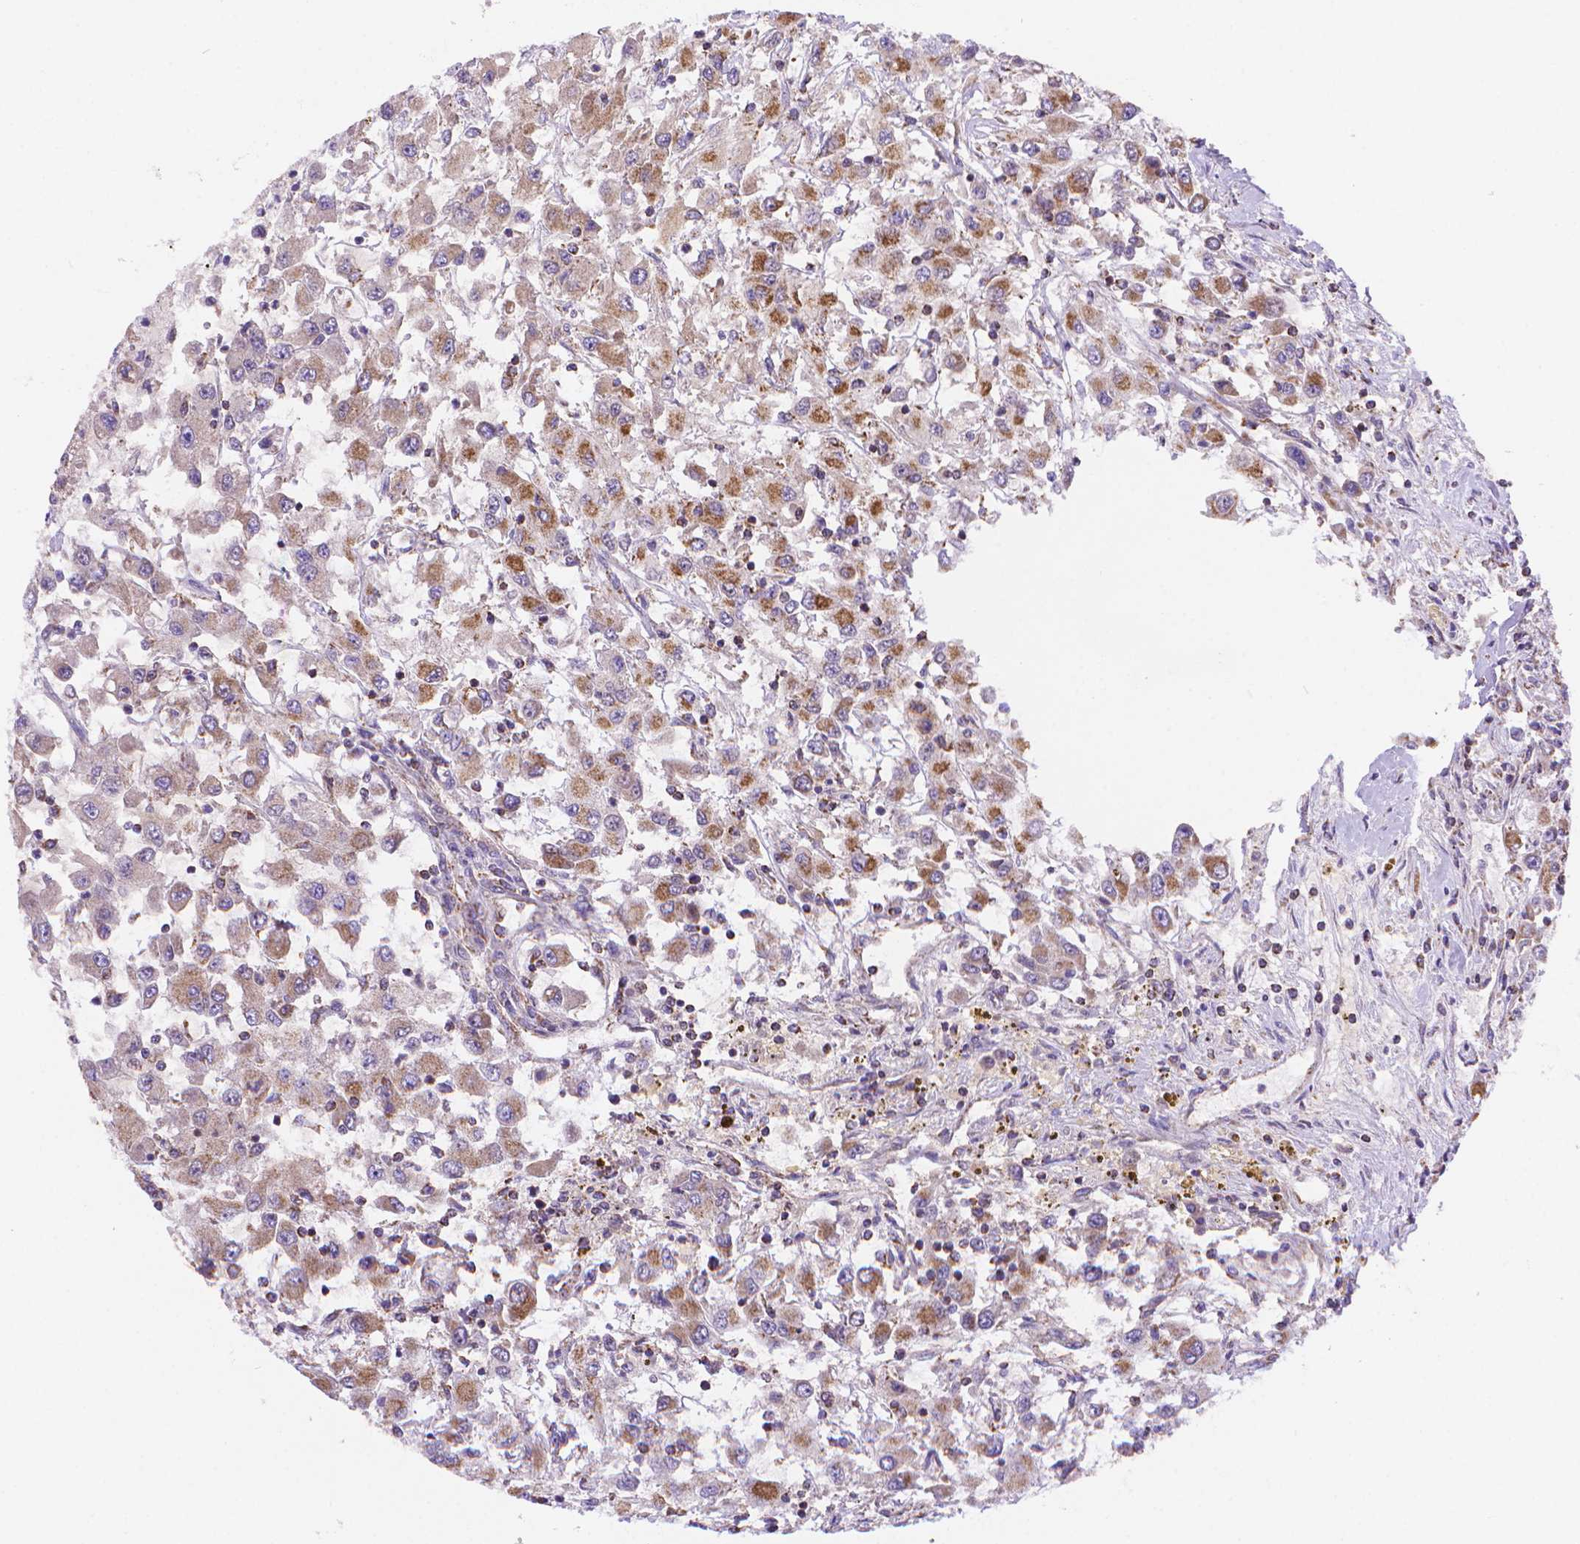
{"staining": {"intensity": "moderate", "quantity": ">75%", "location": "cytoplasmic/membranous"}, "tissue": "renal cancer", "cell_type": "Tumor cells", "image_type": "cancer", "snomed": [{"axis": "morphology", "description": "Adenocarcinoma, NOS"}, {"axis": "topography", "description": "Kidney"}], "caption": "Renal adenocarcinoma stained with a protein marker reveals moderate staining in tumor cells.", "gene": "CYYR1", "patient": {"sex": "female", "age": 67}}